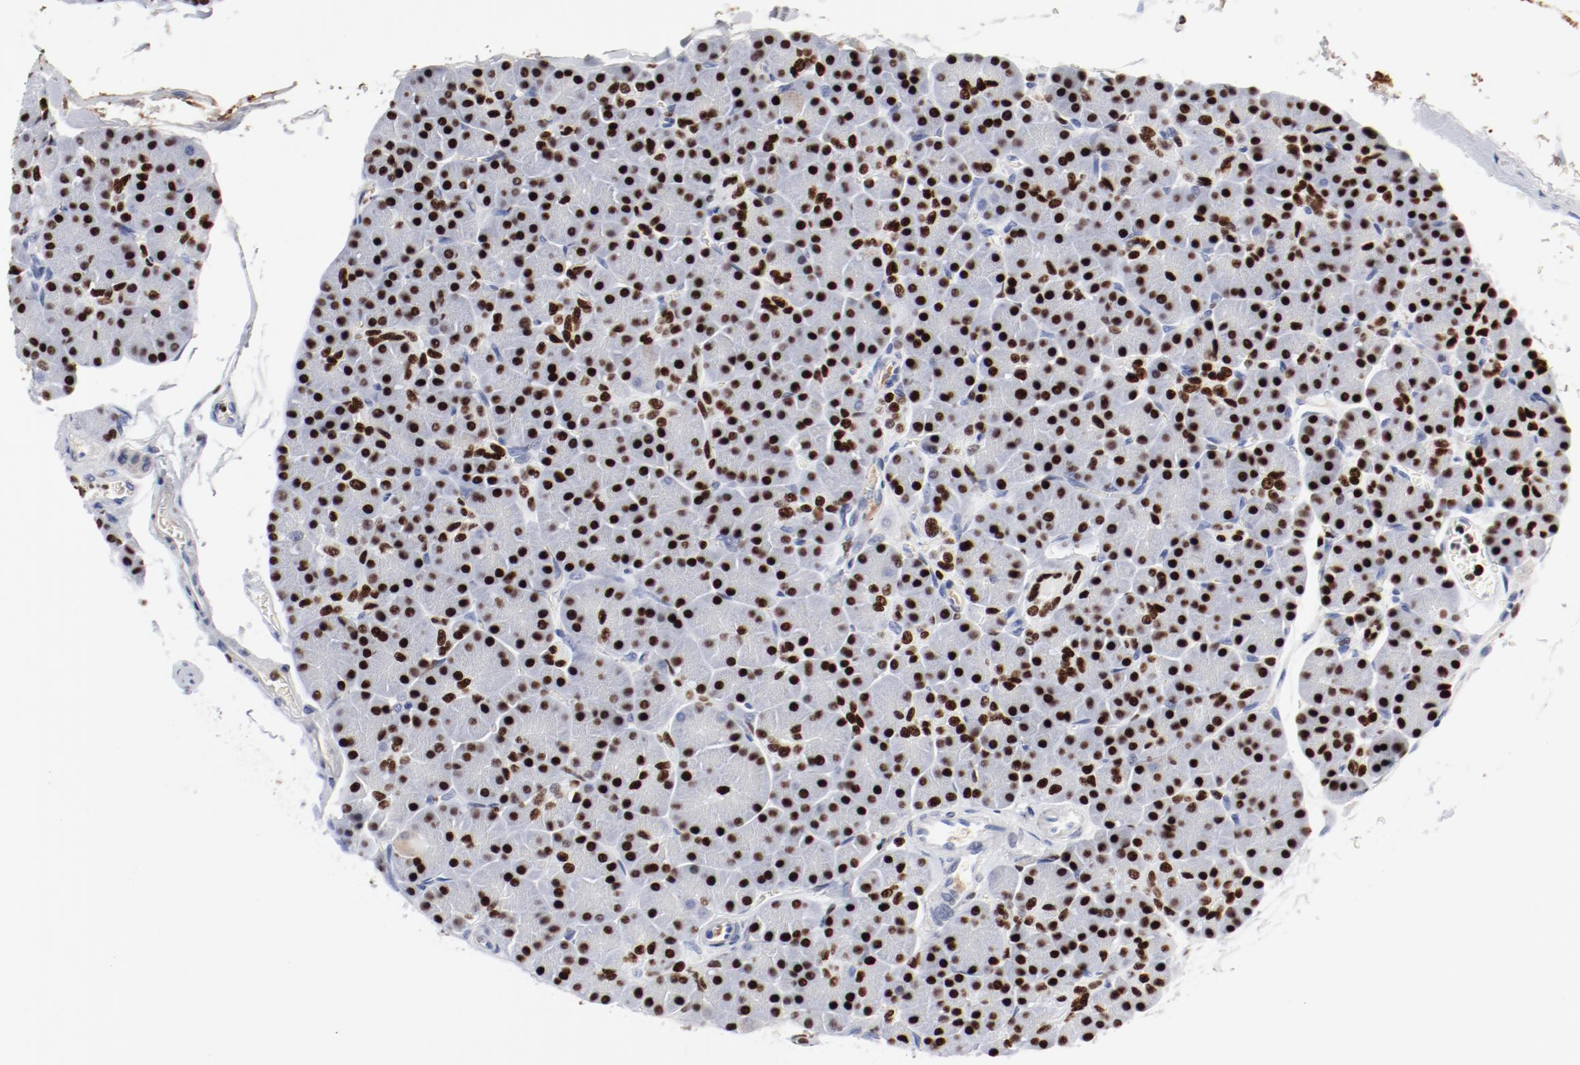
{"staining": {"intensity": "strong", "quantity": ">75%", "location": "nuclear"}, "tissue": "pancreas", "cell_type": "Exocrine glandular cells", "image_type": "normal", "snomed": [{"axis": "morphology", "description": "Normal tissue, NOS"}, {"axis": "topography", "description": "Pancreas"}], "caption": "Strong nuclear expression for a protein is present in about >75% of exocrine glandular cells of unremarkable pancreas using immunohistochemistry (IHC).", "gene": "SMARCC2", "patient": {"sex": "female", "age": 43}}